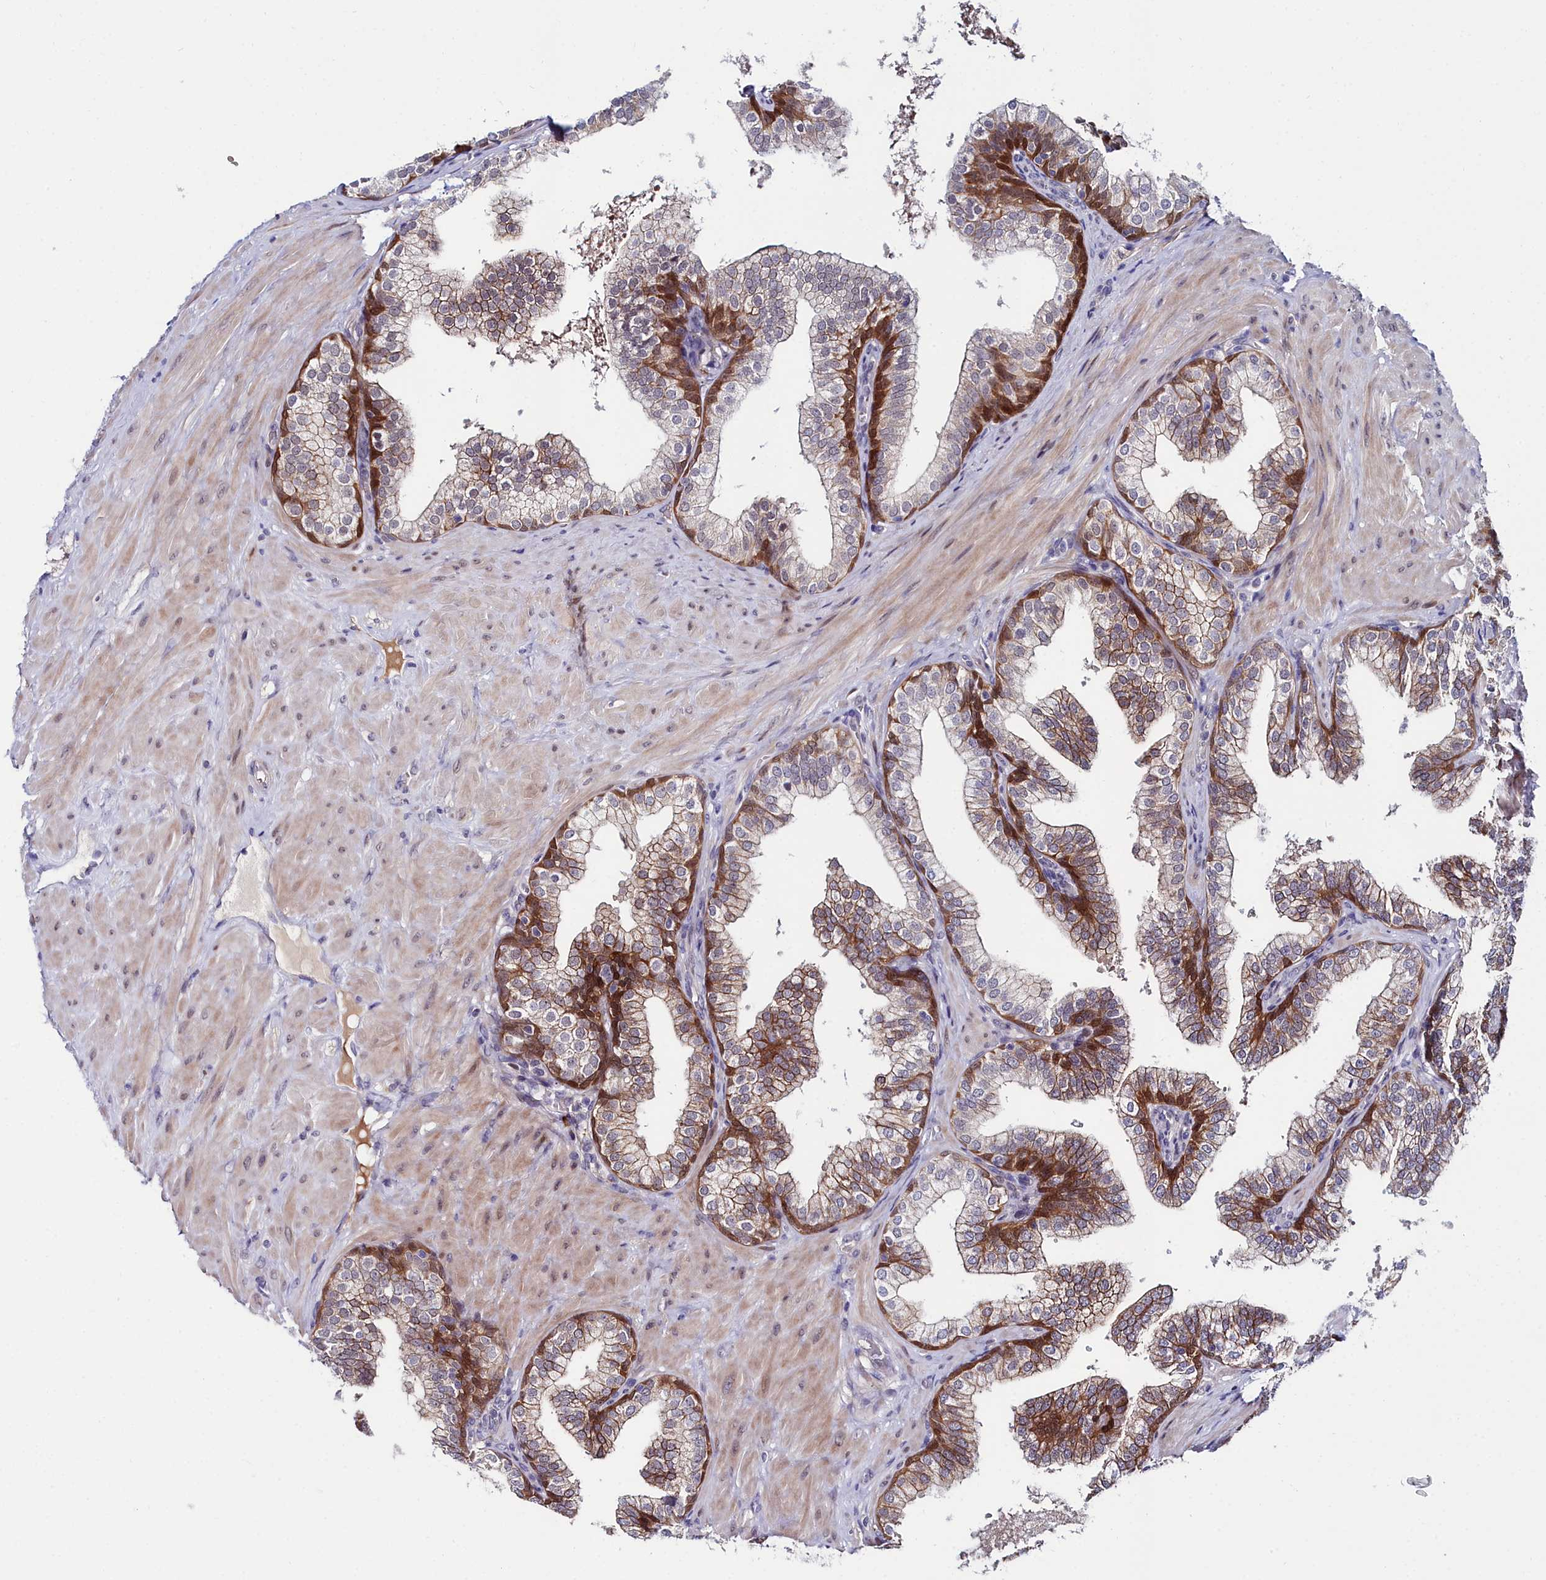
{"staining": {"intensity": "strong", "quantity": "25%-75%", "location": "cytoplasmic/membranous,nuclear"}, "tissue": "prostate", "cell_type": "Glandular cells", "image_type": "normal", "snomed": [{"axis": "morphology", "description": "Normal tissue, NOS"}, {"axis": "topography", "description": "Prostate"}], "caption": "The immunohistochemical stain labels strong cytoplasmic/membranous,nuclear staining in glandular cells of benign prostate.", "gene": "KCTD18", "patient": {"sex": "male", "age": 60}}